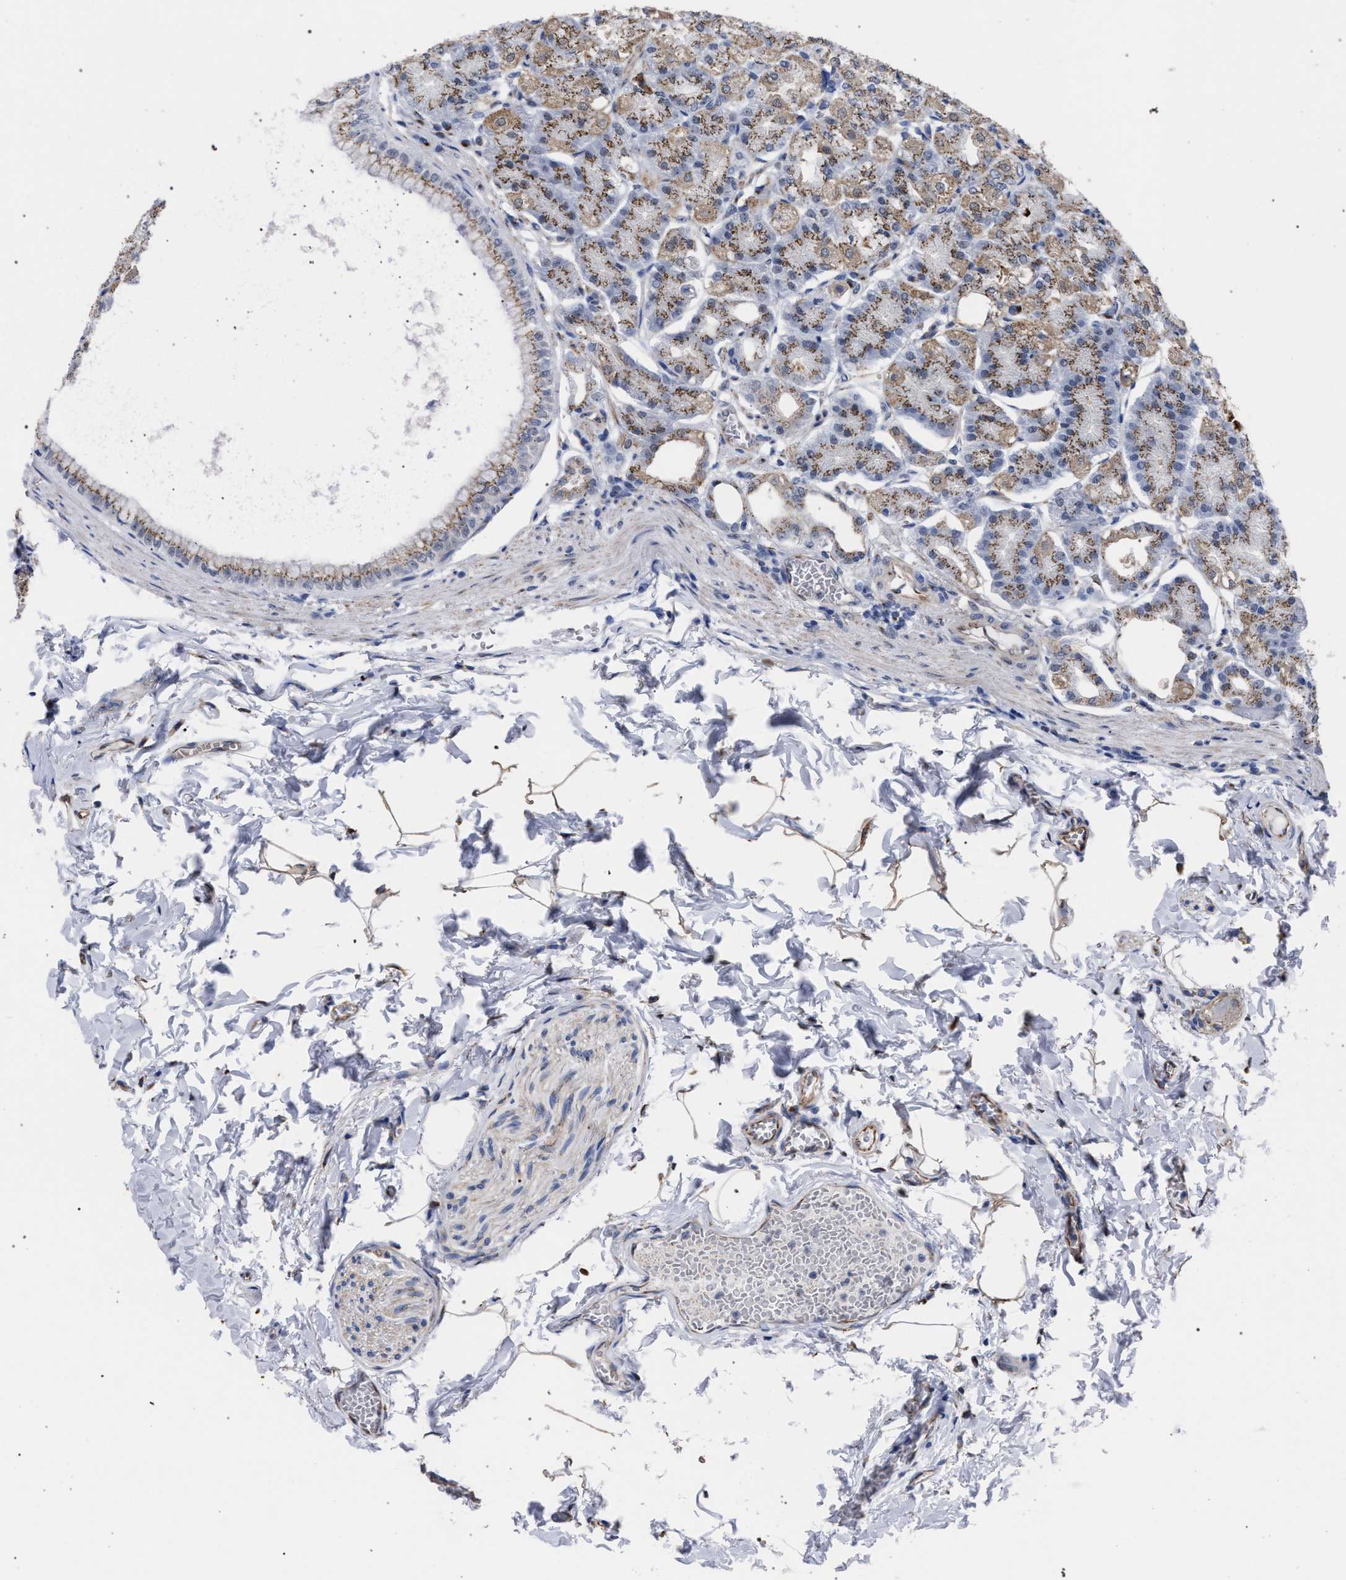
{"staining": {"intensity": "moderate", "quantity": ">75%", "location": "cytoplasmic/membranous"}, "tissue": "stomach", "cell_type": "Glandular cells", "image_type": "normal", "snomed": [{"axis": "morphology", "description": "Normal tissue, NOS"}, {"axis": "topography", "description": "Stomach, lower"}], "caption": "Moderate cytoplasmic/membranous staining is appreciated in about >75% of glandular cells in benign stomach. (DAB (3,3'-diaminobenzidine) IHC, brown staining for protein, blue staining for nuclei).", "gene": "GOLGA2", "patient": {"sex": "male", "age": 71}}